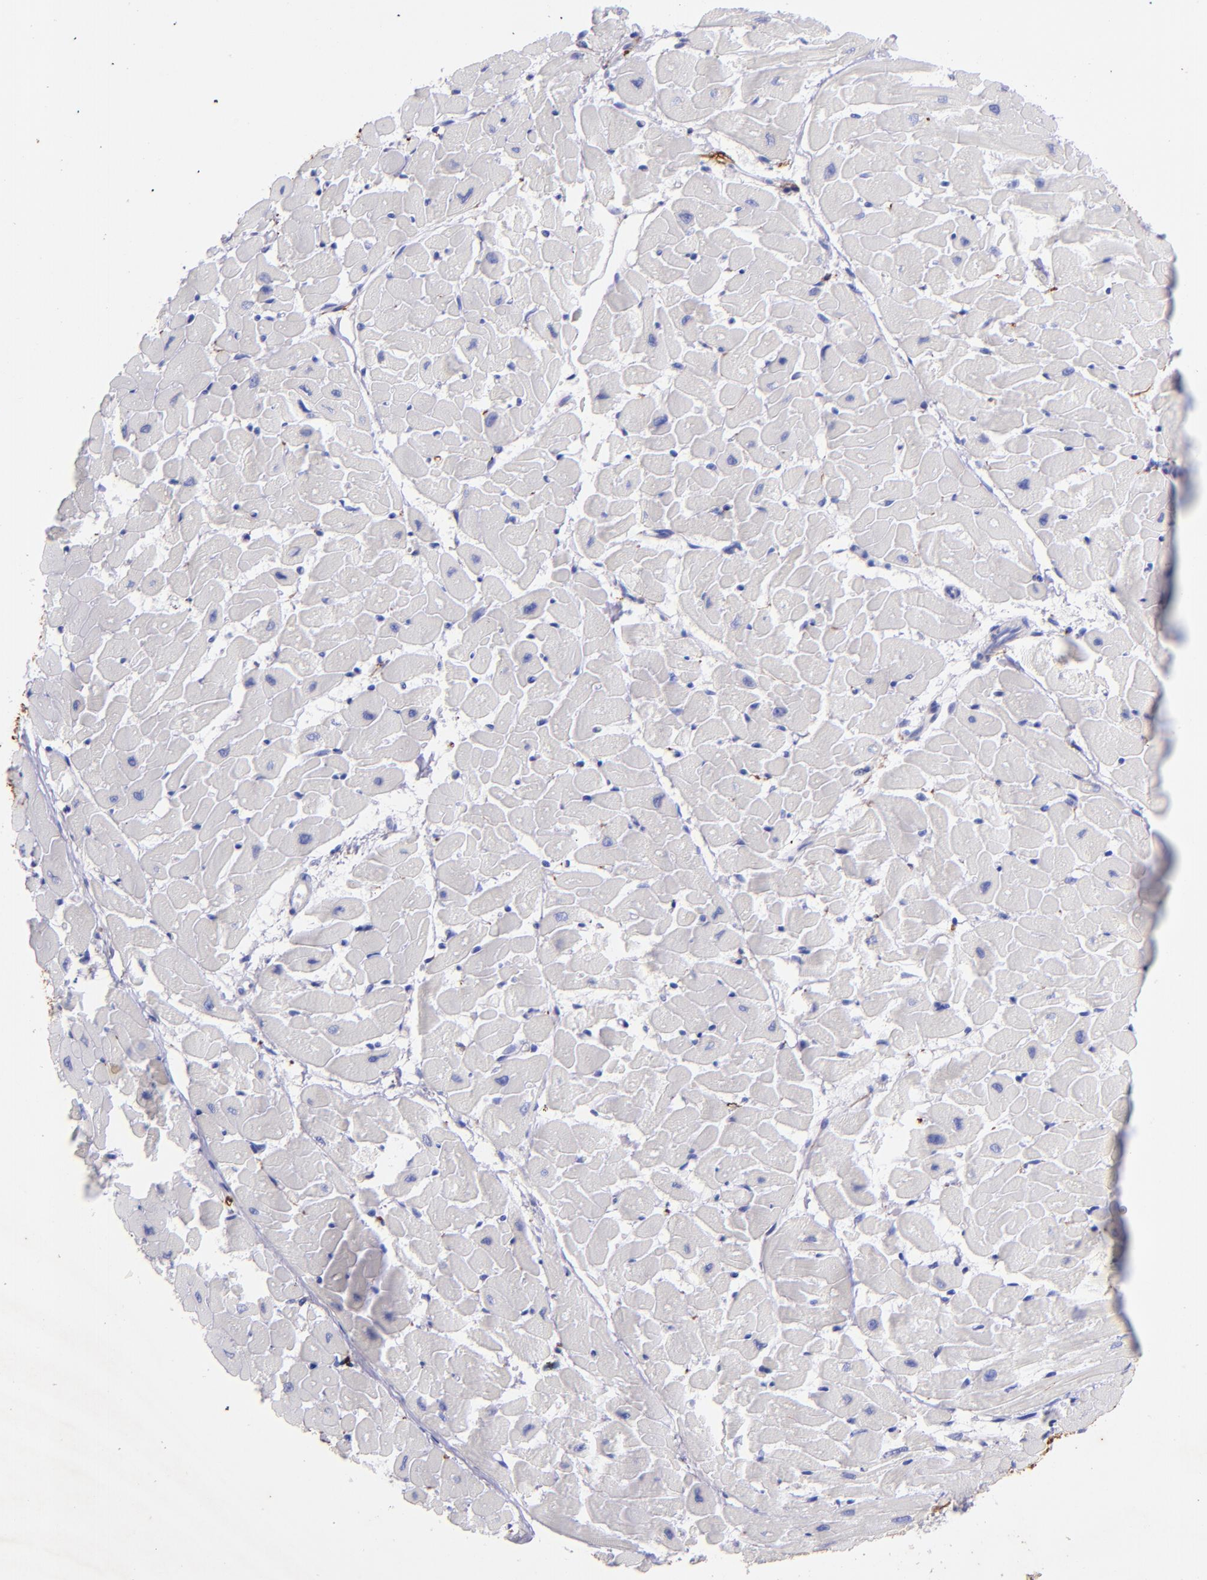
{"staining": {"intensity": "negative", "quantity": "none", "location": "none"}, "tissue": "heart muscle", "cell_type": "Cardiomyocytes", "image_type": "normal", "snomed": [{"axis": "morphology", "description": "Normal tissue, NOS"}, {"axis": "topography", "description": "Heart"}], "caption": "Immunohistochemical staining of unremarkable heart muscle demonstrates no significant staining in cardiomyocytes.", "gene": "UCHL1", "patient": {"sex": "female", "age": 19}}